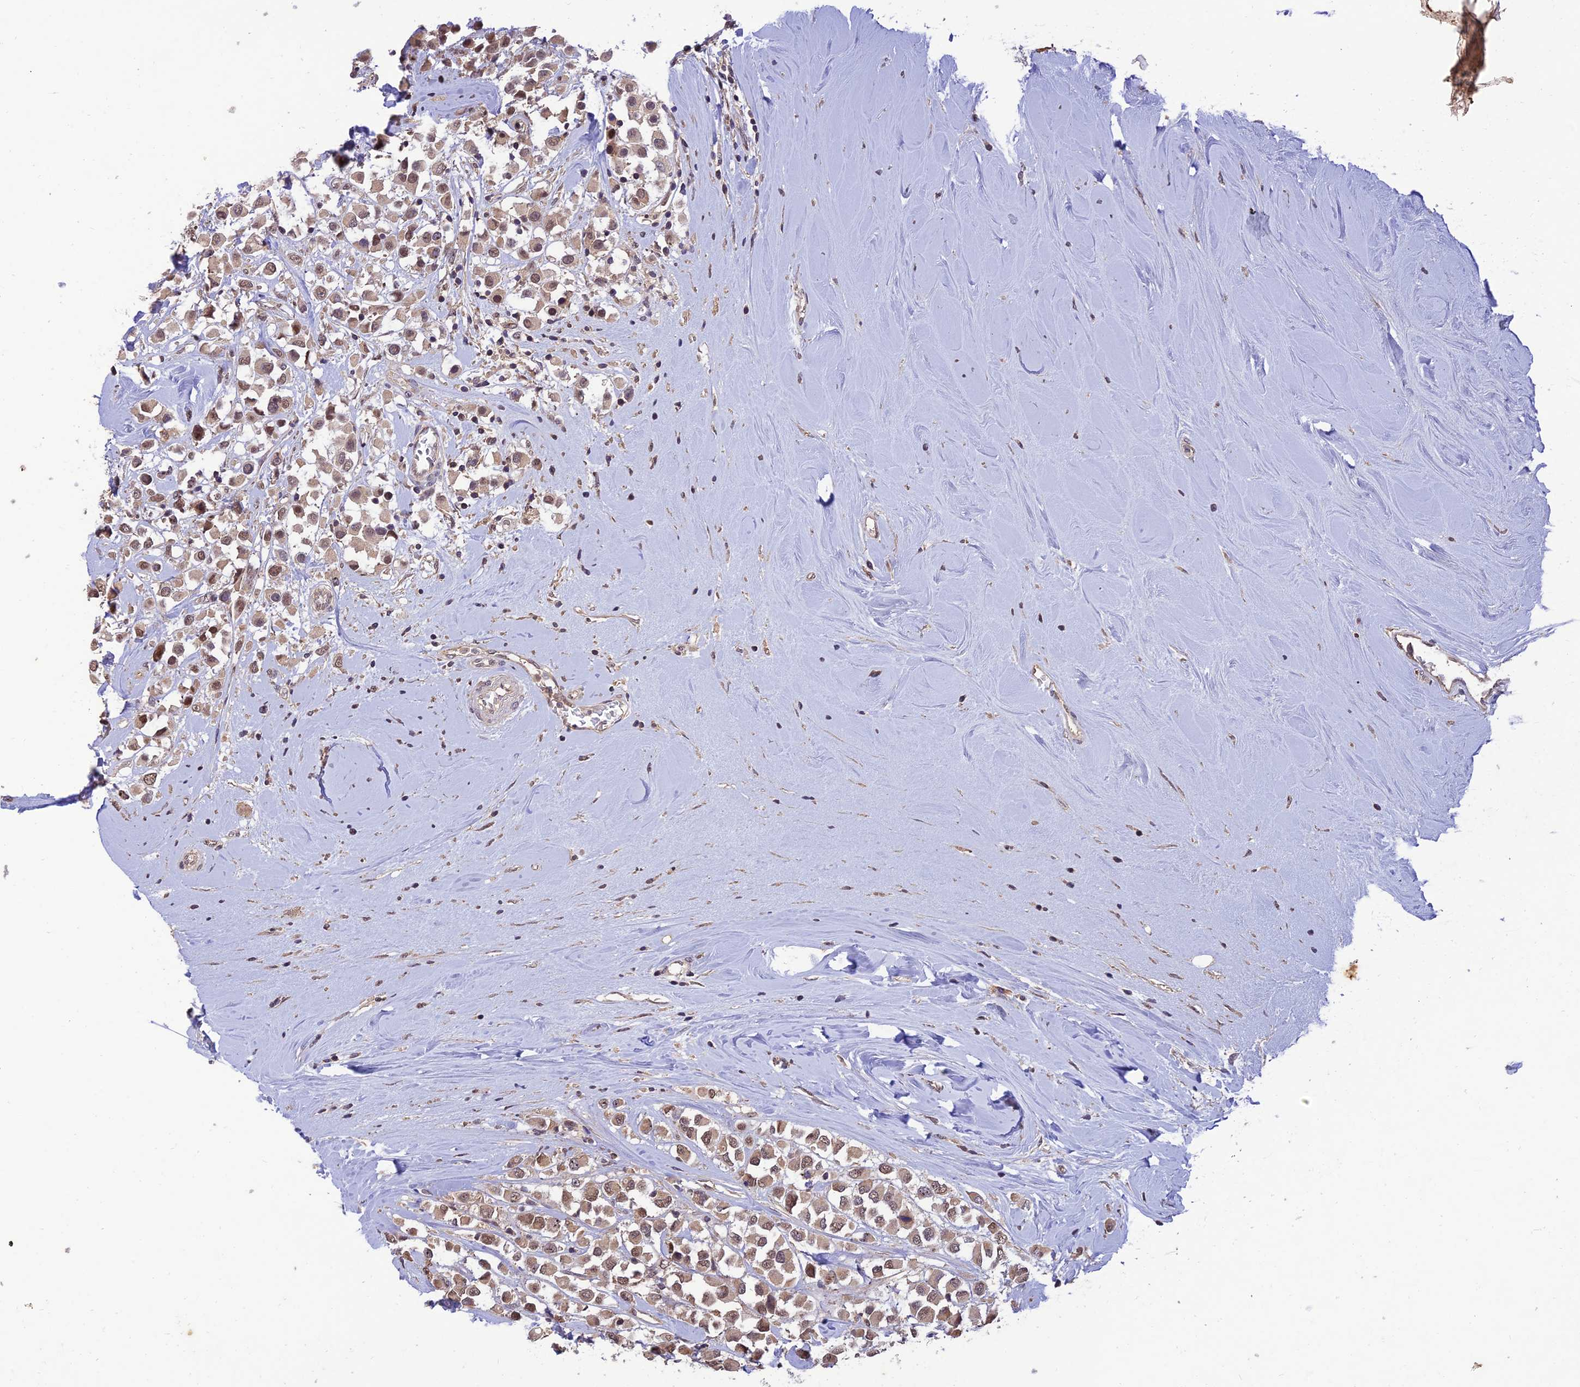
{"staining": {"intensity": "moderate", "quantity": ">75%", "location": "cytoplasmic/membranous,nuclear"}, "tissue": "breast cancer", "cell_type": "Tumor cells", "image_type": "cancer", "snomed": [{"axis": "morphology", "description": "Duct carcinoma"}, {"axis": "topography", "description": "Breast"}], "caption": "Human intraductal carcinoma (breast) stained for a protein (brown) exhibits moderate cytoplasmic/membranous and nuclear positive staining in approximately >75% of tumor cells.", "gene": "REV1", "patient": {"sex": "female", "age": 61}}